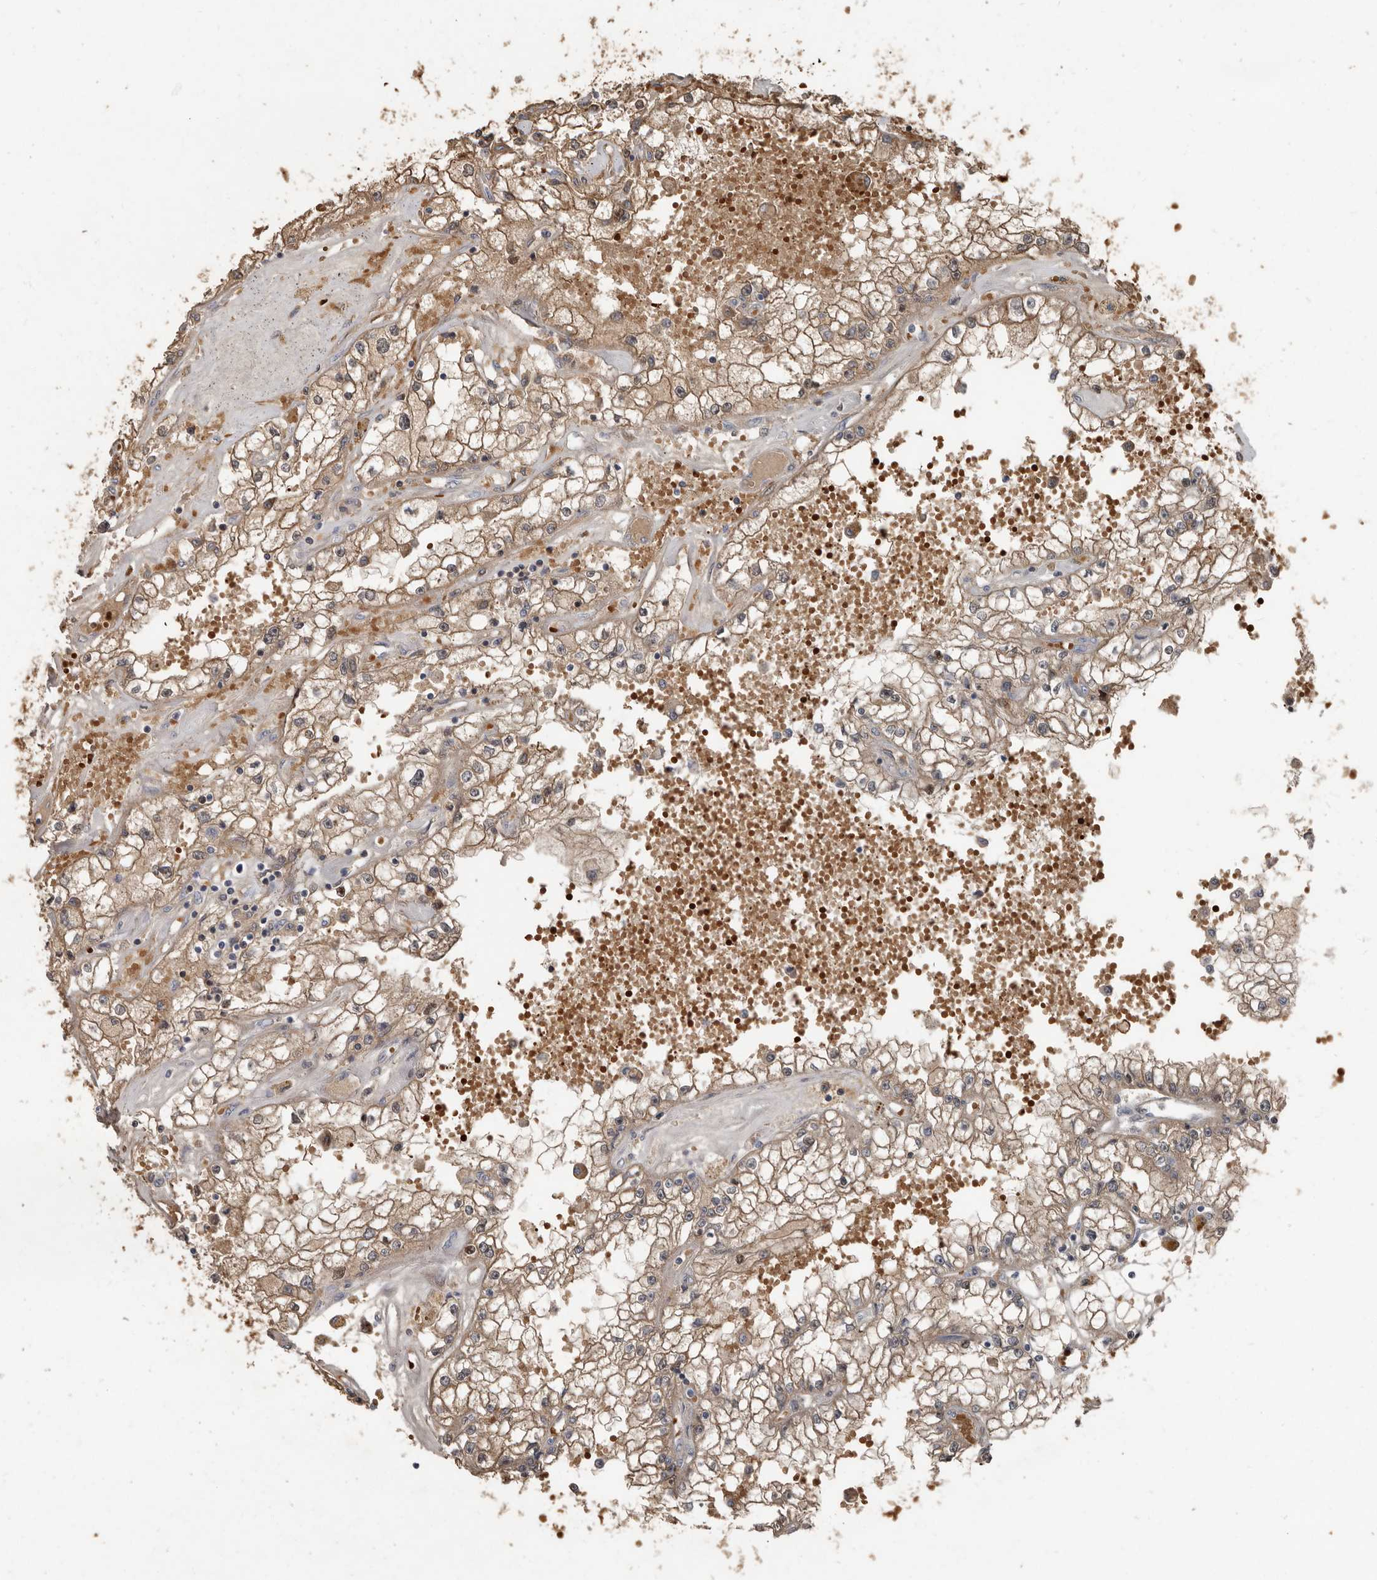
{"staining": {"intensity": "weak", "quantity": "25%-75%", "location": "cytoplasmic/membranous"}, "tissue": "renal cancer", "cell_type": "Tumor cells", "image_type": "cancer", "snomed": [{"axis": "morphology", "description": "Adenocarcinoma, NOS"}, {"axis": "topography", "description": "Kidney"}], "caption": "Protein positivity by IHC shows weak cytoplasmic/membranous expression in about 25%-75% of tumor cells in renal cancer.", "gene": "KIF26B", "patient": {"sex": "male", "age": 56}}